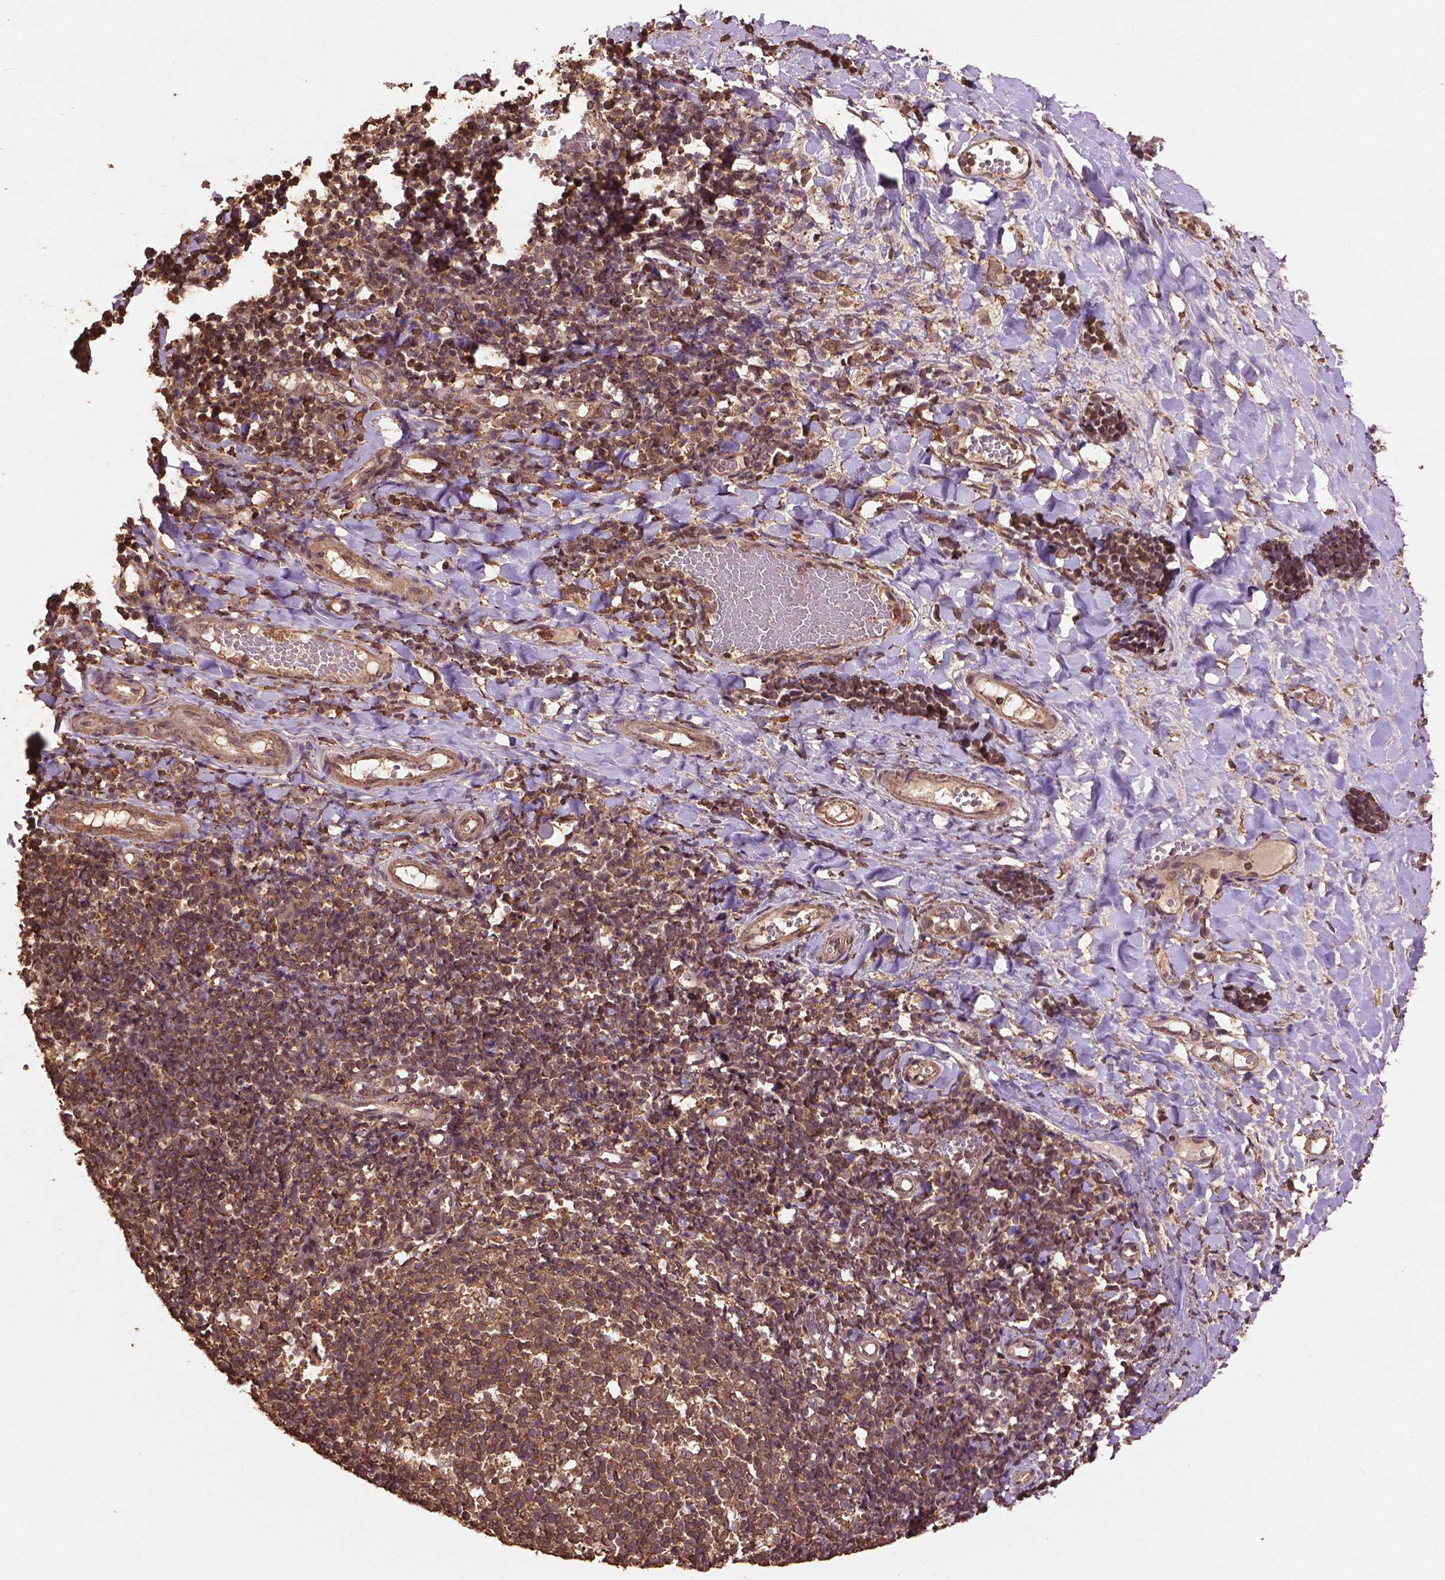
{"staining": {"intensity": "moderate", "quantity": ">75%", "location": "cytoplasmic/membranous"}, "tissue": "tonsil", "cell_type": "Germinal center cells", "image_type": "normal", "snomed": [{"axis": "morphology", "description": "Normal tissue, NOS"}, {"axis": "topography", "description": "Tonsil"}], "caption": "A micrograph of human tonsil stained for a protein shows moderate cytoplasmic/membranous brown staining in germinal center cells.", "gene": "BABAM1", "patient": {"sex": "female", "age": 10}}